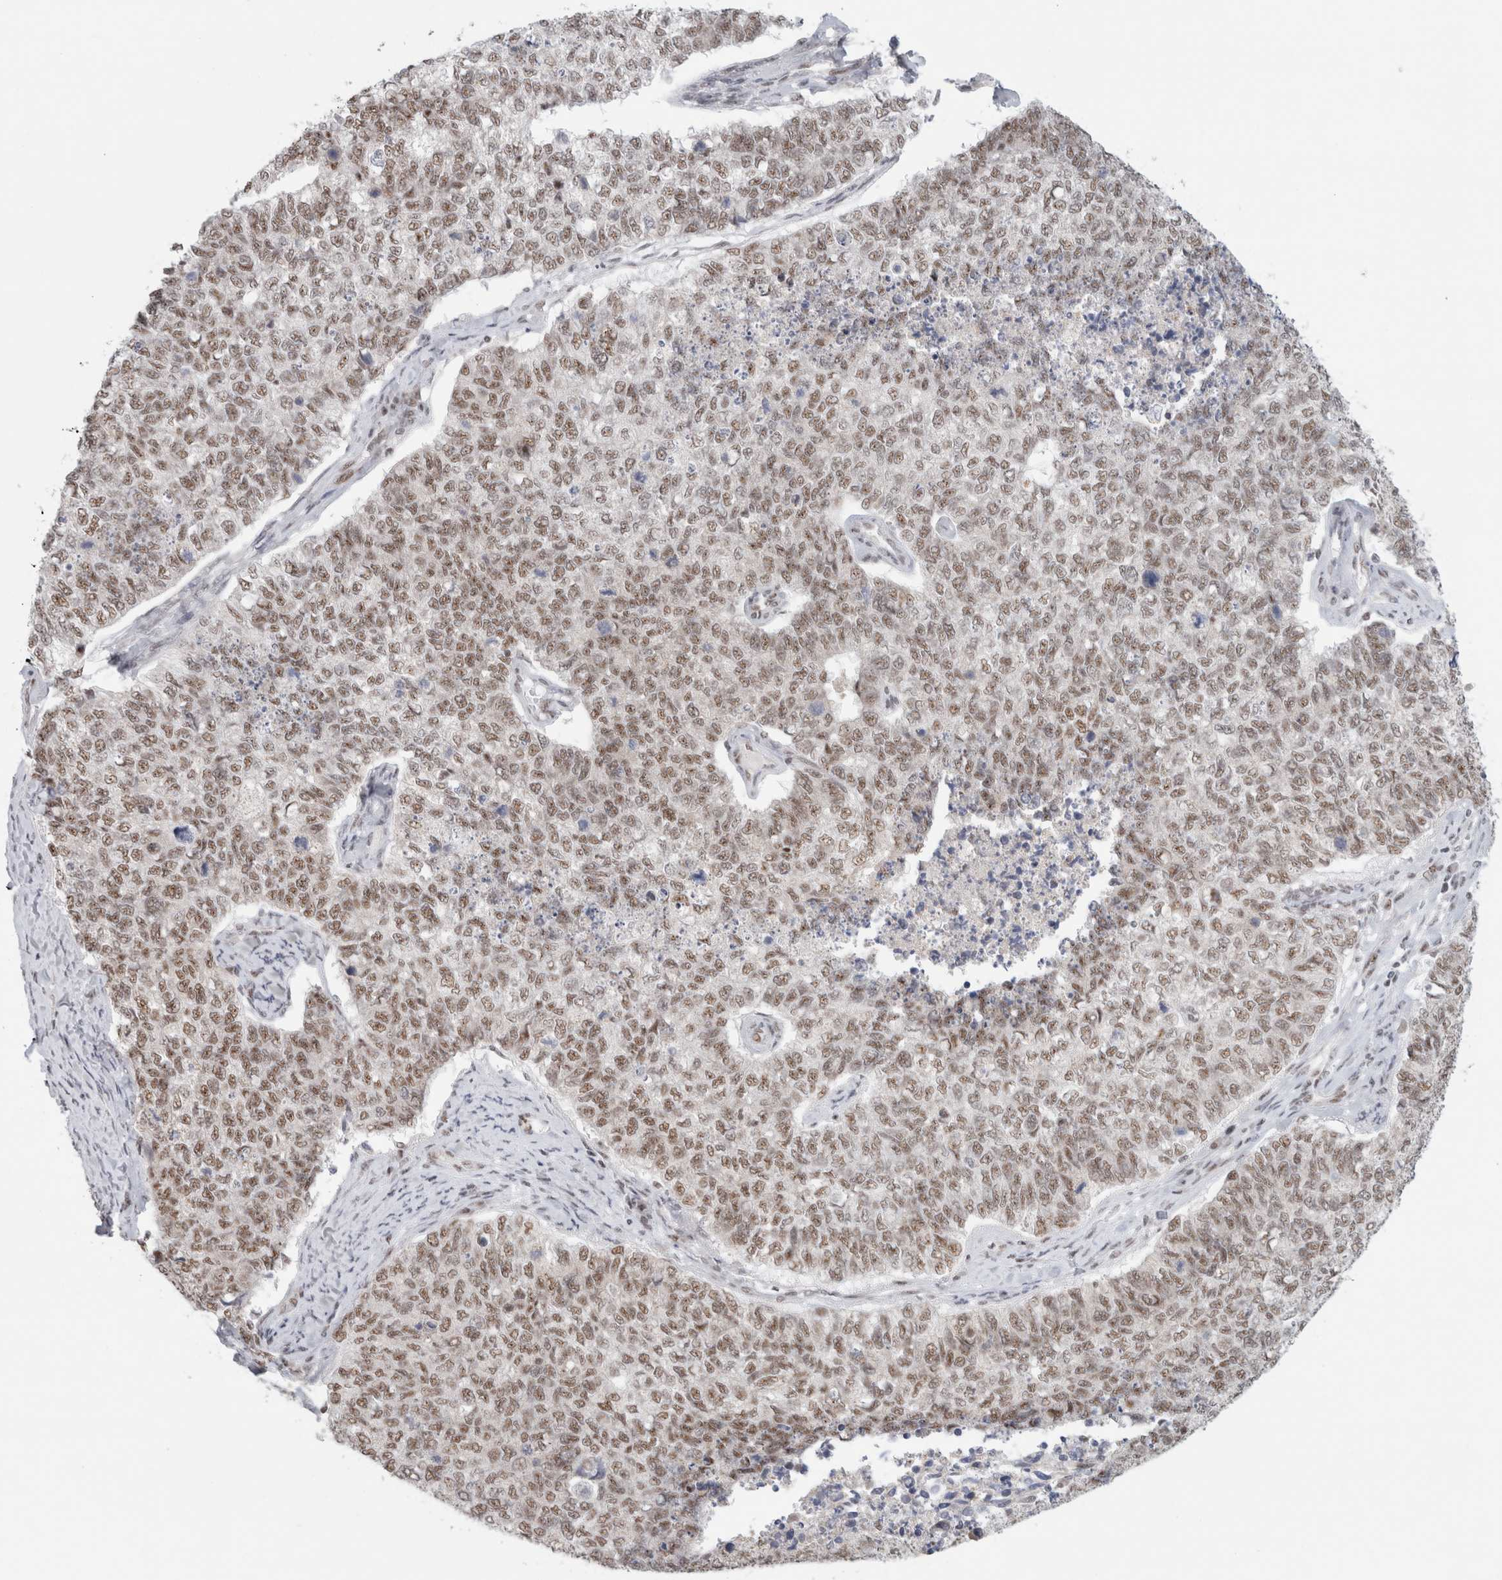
{"staining": {"intensity": "moderate", "quantity": ">75%", "location": "nuclear"}, "tissue": "cervical cancer", "cell_type": "Tumor cells", "image_type": "cancer", "snomed": [{"axis": "morphology", "description": "Squamous cell carcinoma, NOS"}, {"axis": "topography", "description": "Cervix"}], "caption": "Protein staining of cervical cancer (squamous cell carcinoma) tissue shows moderate nuclear staining in approximately >75% of tumor cells. (brown staining indicates protein expression, while blue staining denotes nuclei).", "gene": "TRMT12", "patient": {"sex": "female", "age": 63}}